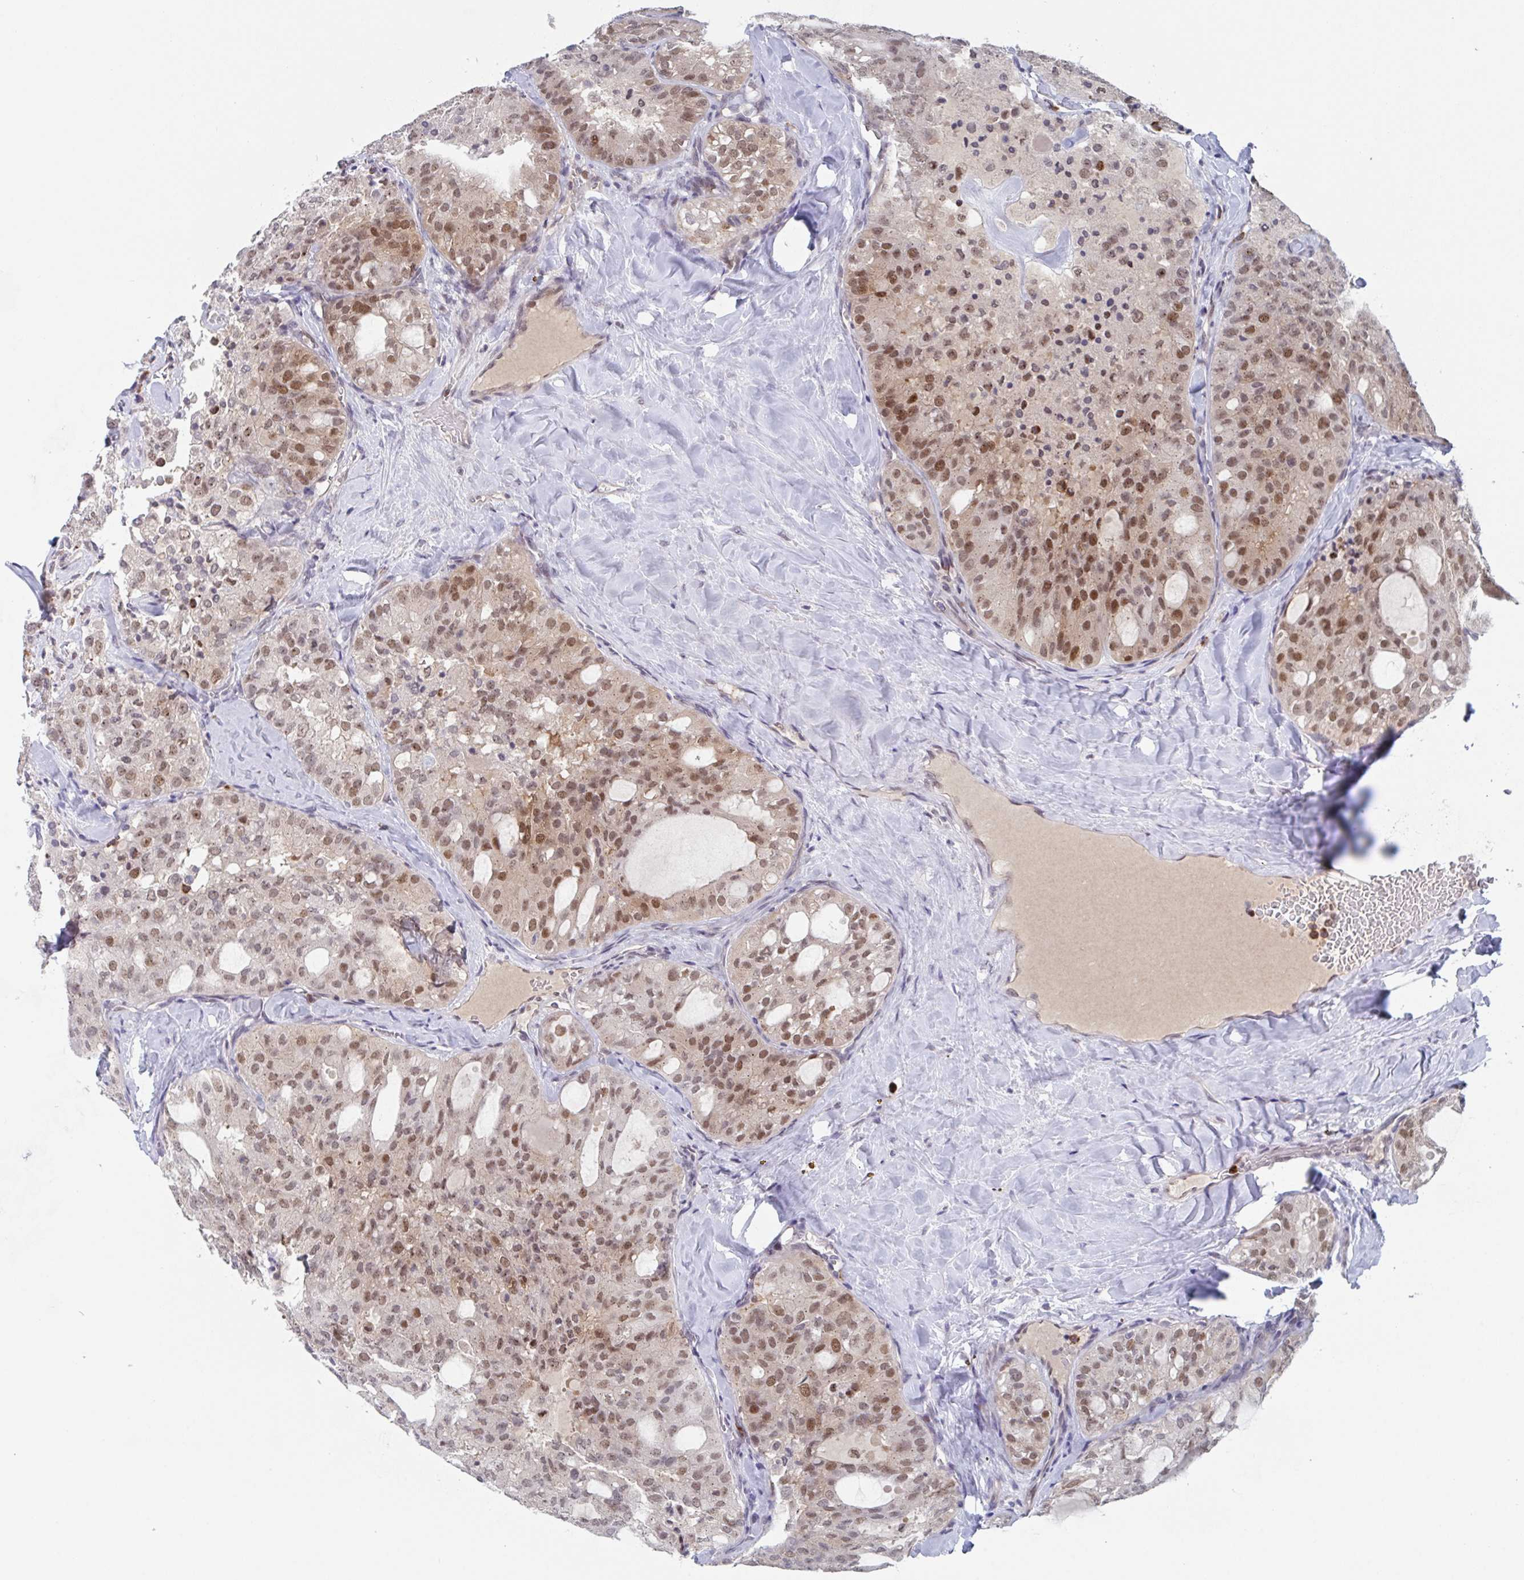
{"staining": {"intensity": "moderate", "quantity": "25%-75%", "location": "nuclear"}, "tissue": "thyroid cancer", "cell_type": "Tumor cells", "image_type": "cancer", "snomed": [{"axis": "morphology", "description": "Follicular adenoma carcinoma, NOS"}, {"axis": "topography", "description": "Thyroid gland"}], "caption": "A photomicrograph showing moderate nuclear staining in about 25%-75% of tumor cells in thyroid cancer, as visualized by brown immunohistochemical staining.", "gene": "RNF212", "patient": {"sex": "male", "age": 75}}